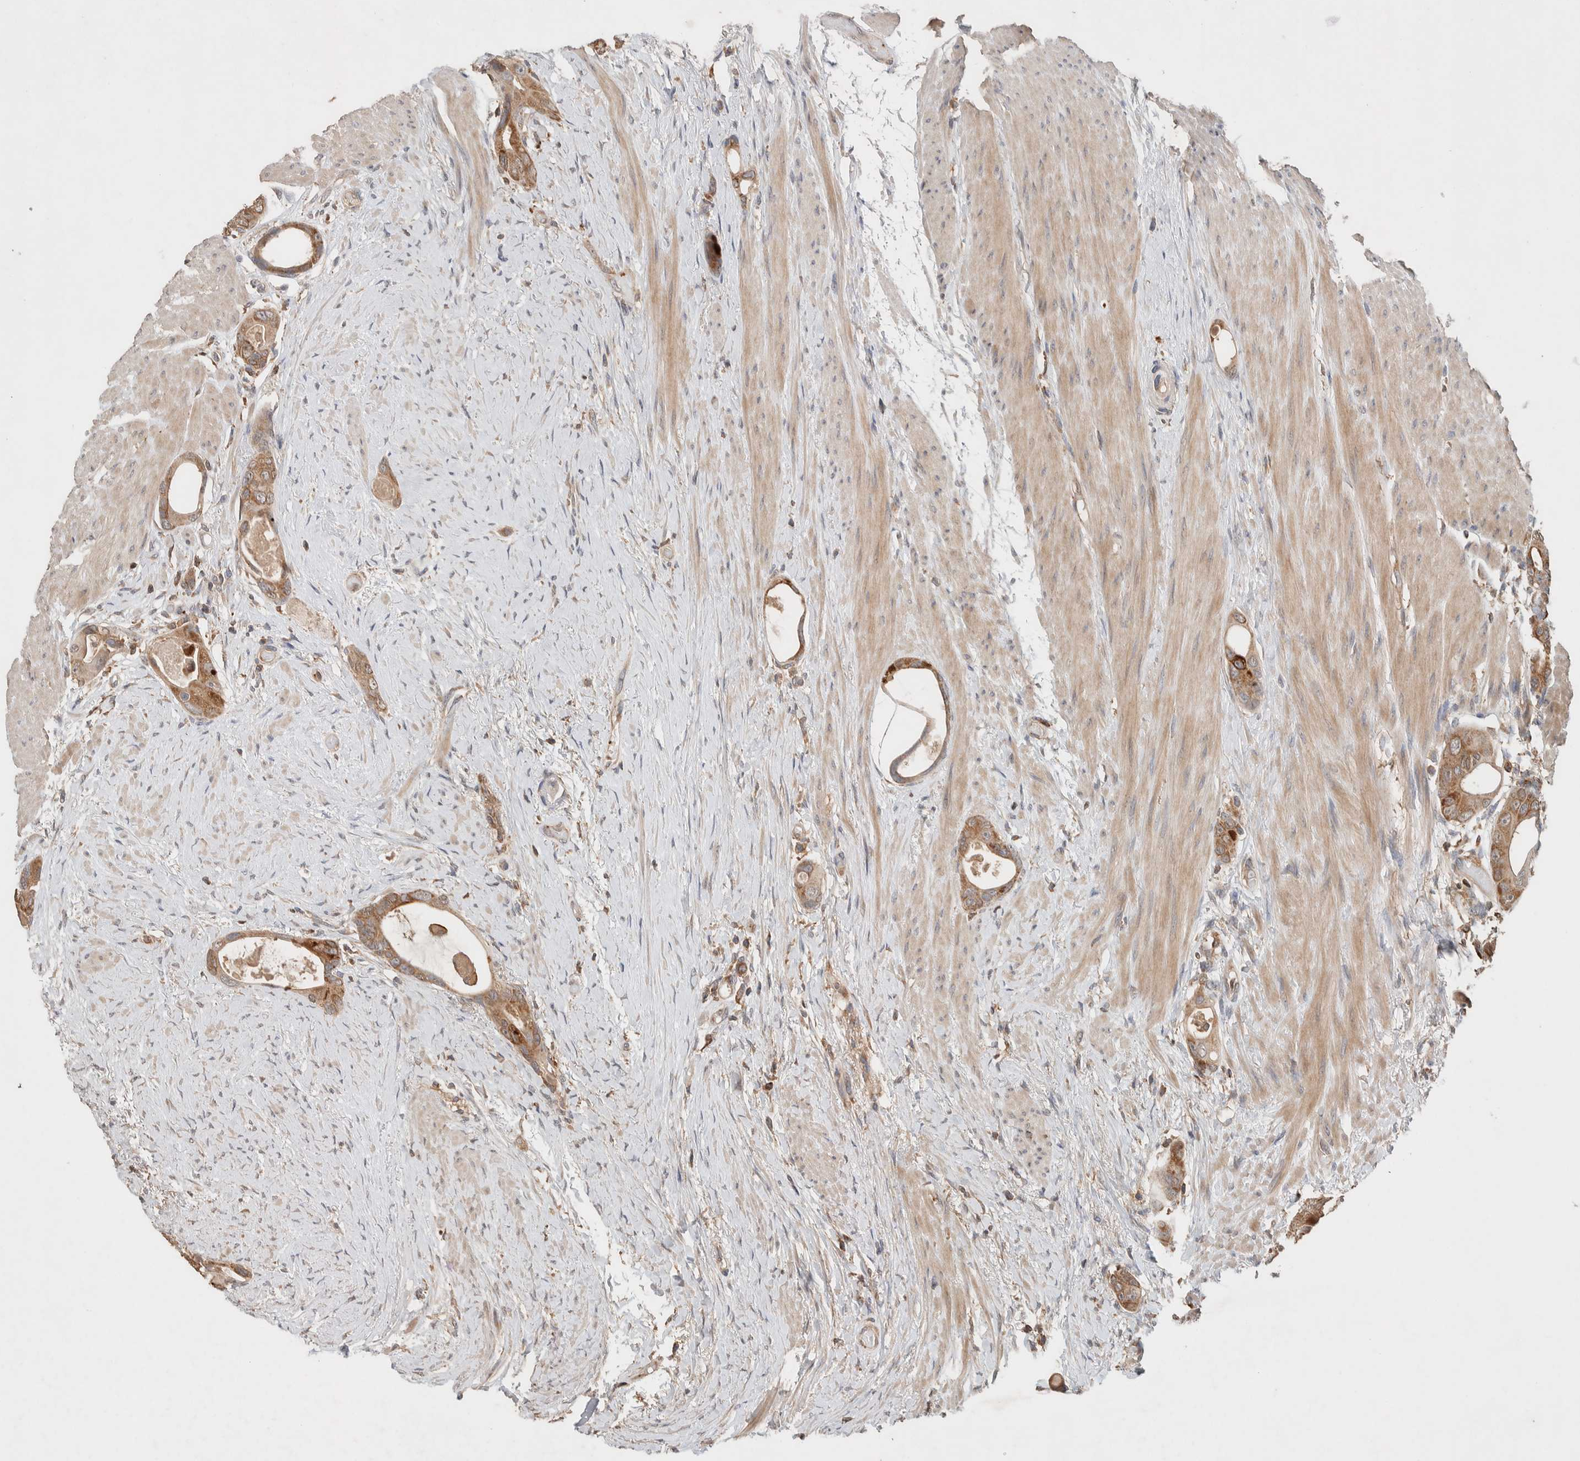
{"staining": {"intensity": "moderate", "quantity": ">75%", "location": "cytoplasmic/membranous"}, "tissue": "colorectal cancer", "cell_type": "Tumor cells", "image_type": "cancer", "snomed": [{"axis": "morphology", "description": "Adenocarcinoma, NOS"}, {"axis": "topography", "description": "Rectum"}], "caption": "Colorectal adenocarcinoma tissue reveals moderate cytoplasmic/membranous staining in approximately >75% of tumor cells Using DAB (brown) and hematoxylin (blue) stains, captured at high magnification using brightfield microscopy.", "gene": "DEPTOR", "patient": {"sex": "male", "age": 51}}